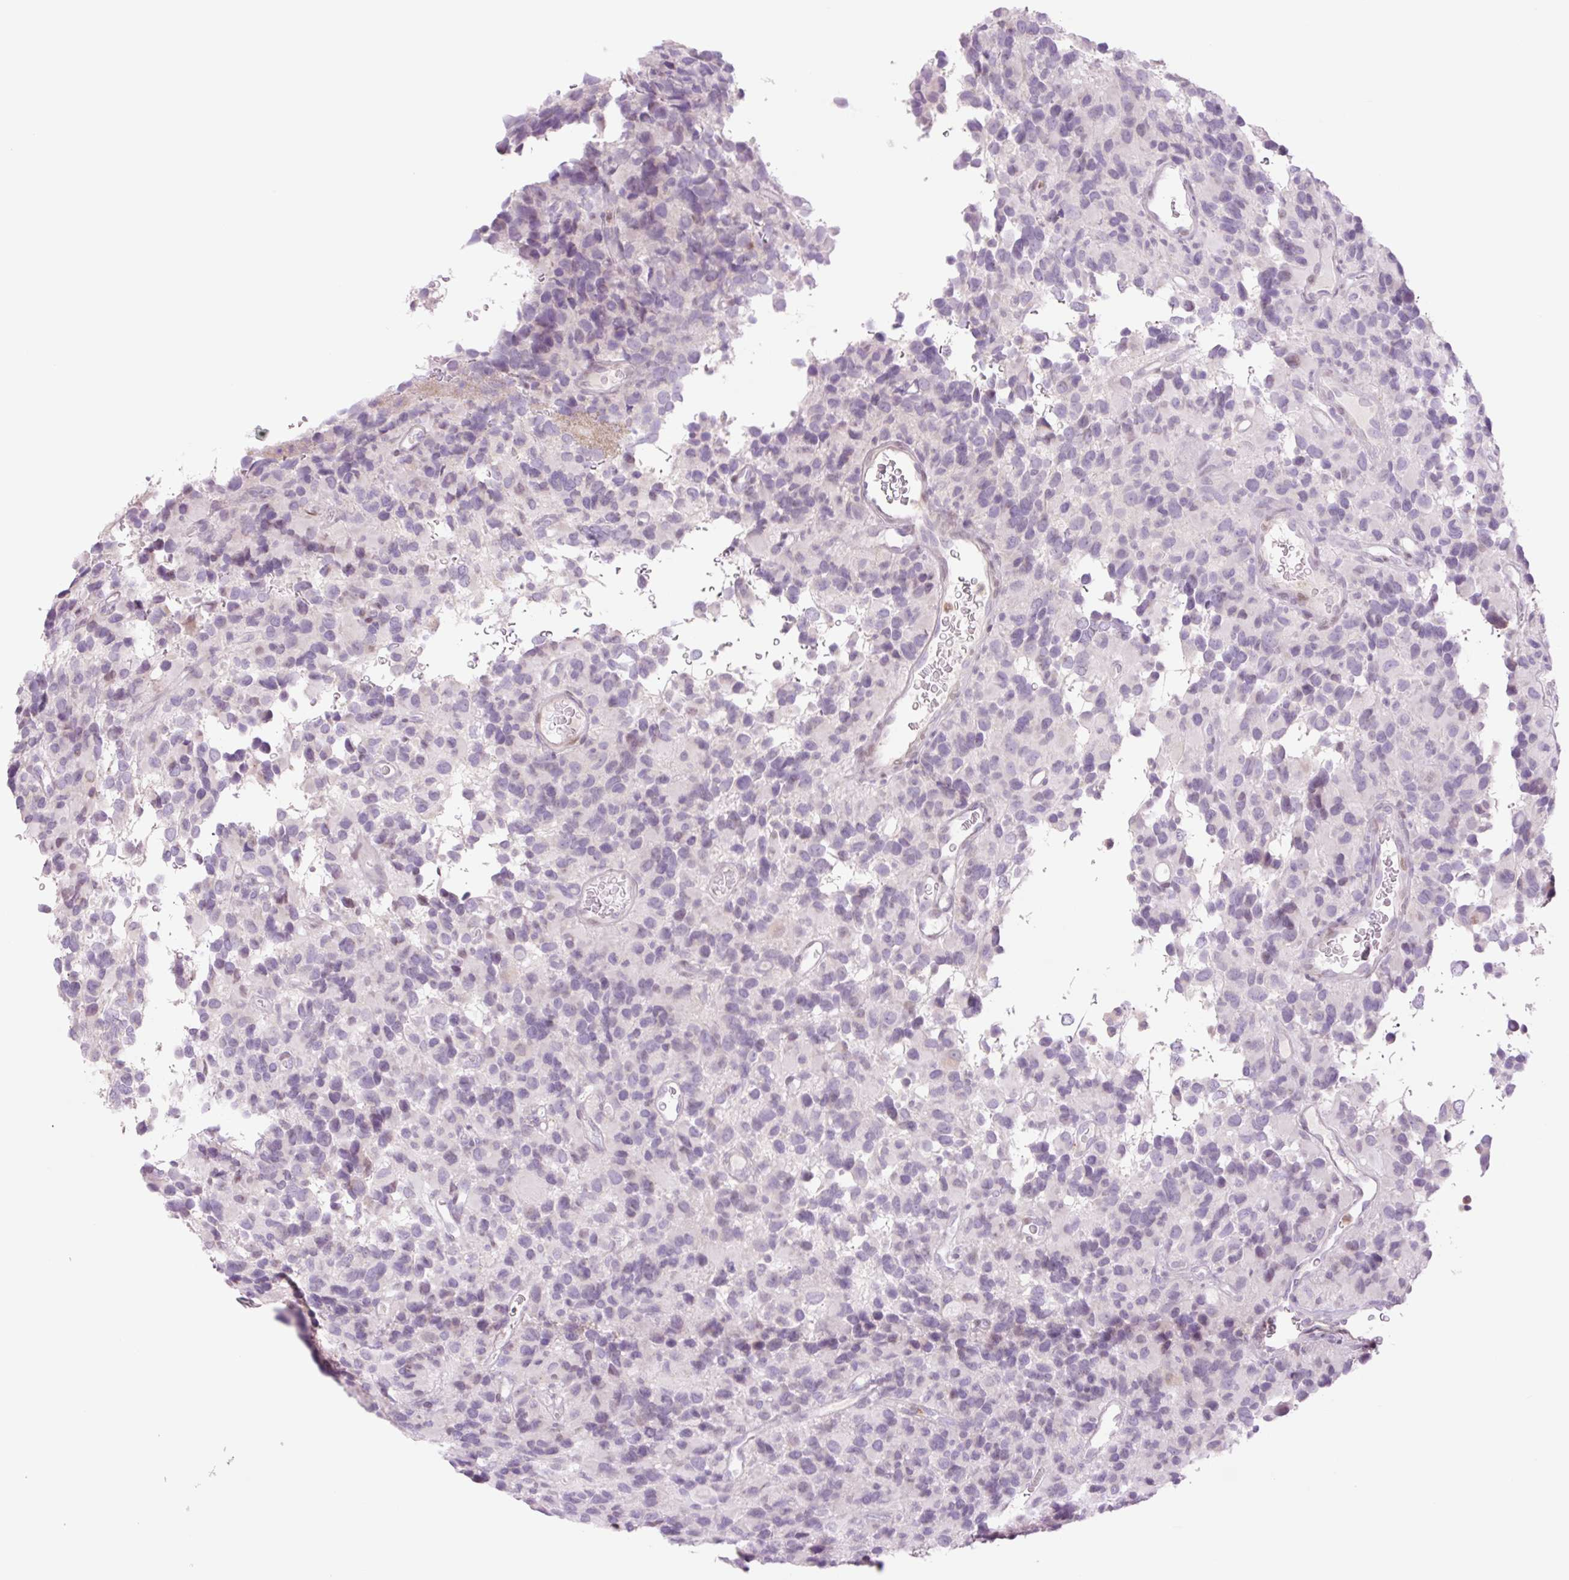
{"staining": {"intensity": "negative", "quantity": "none", "location": "none"}, "tissue": "glioma", "cell_type": "Tumor cells", "image_type": "cancer", "snomed": [{"axis": "morphology", "description": "Glioma, malignant, High grade"}, {"axis": "topography", "description": "Brain"}], "caption": "Immunohistochemistry photomicrograph of neoplastic tissue: malignant high-grade glioma stained with DAB (3,3'-diaminobenzidine) reveals no significant protein expression in tumor cells. (Brightfield microscopy of DAB (3,3'-diaminobenzidine) immunohistochemistry (IHC) at high magnification).", "gene": "TBX15", "patient": {"sex": "male", "age": 77}}